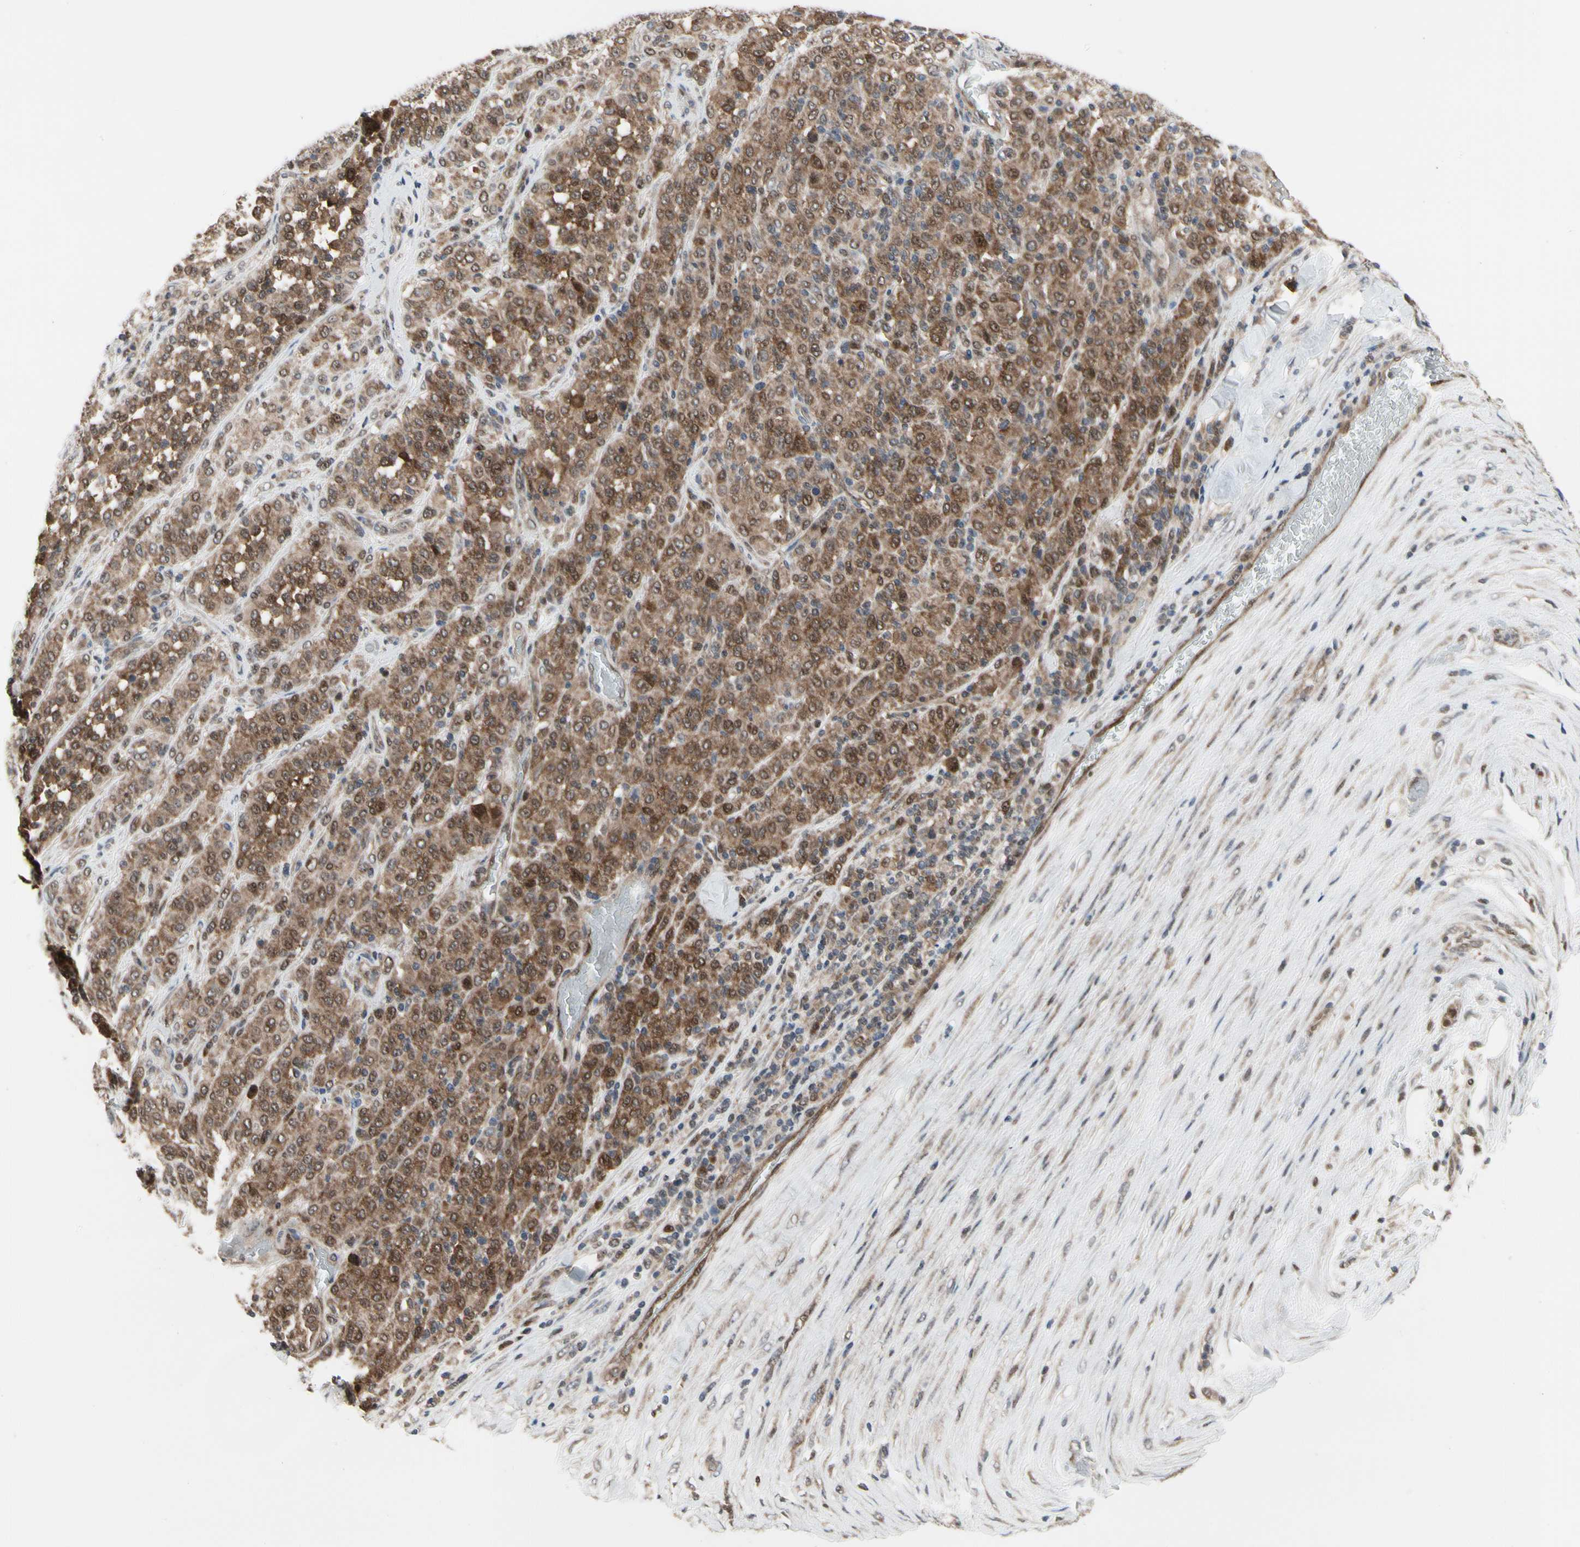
{"staining": {"intensity": "moderate", "quantity": ">75%", "location": "cytoplasmic/membranous,nuclear"}, "tissue": "melanoma", "cell_type": "Tumor cells", "image_type": "cancer", "snomed": [{"axis": "morphology", "description": "Malignant melanoma, Metastatic site"}, {"axis": "topography", "description": "Pancreas"}], "caption": "Tumor cells show medium levels of moderate cytoplasmic/membranous and nuclear staining in about >75% of cells in malignant melanoma (metastatic site).", "gene": "CDK5", "patient": {"sex": "female", "age": 30}}